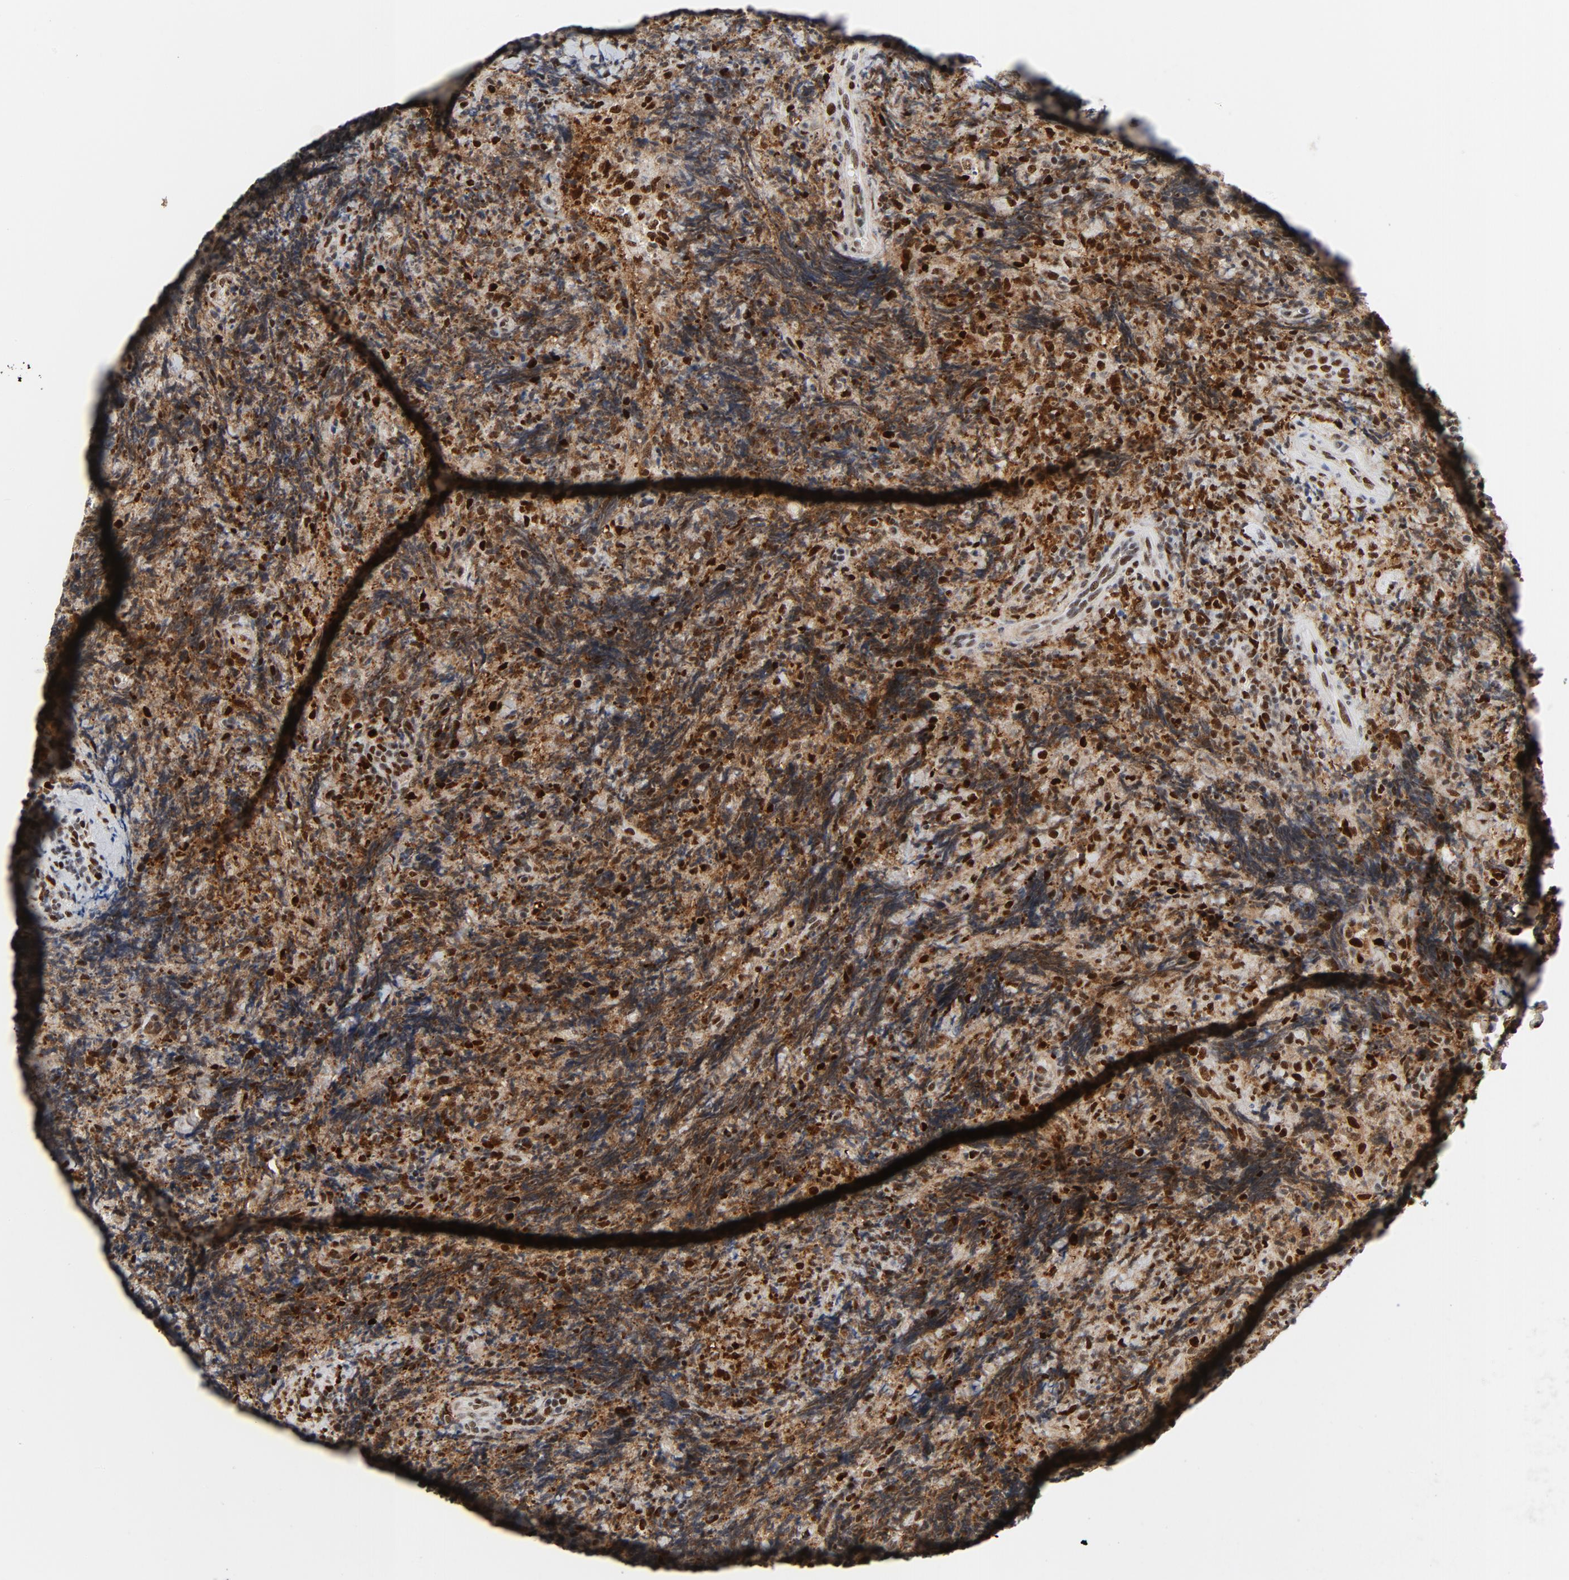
{"staining": {"intensity": "strong", "quantity": ">75%", "location": "cytoplasmic/membranous,nuclear"}, "tissue": "lymphoma", "cell_type": "Tumor cells", "image_type": "cancer", "snomed": [{"axis": "morphology", "description": "Malignant lymphoma, non-Hodgkin's type, High grade"}, {"axis": "topography", "description": "Tonsil"}], "caption": "Strong cytoplasmic/membranous and nuclear expression for a protein is seen in approximately >75% of tumor cells of malignant lymphoma, non-Hodgkin's type (high-grade) using immunohistochemistry (IHC).", "gene": "POLD1", "patient": {"sex": "female", "age": 36}}